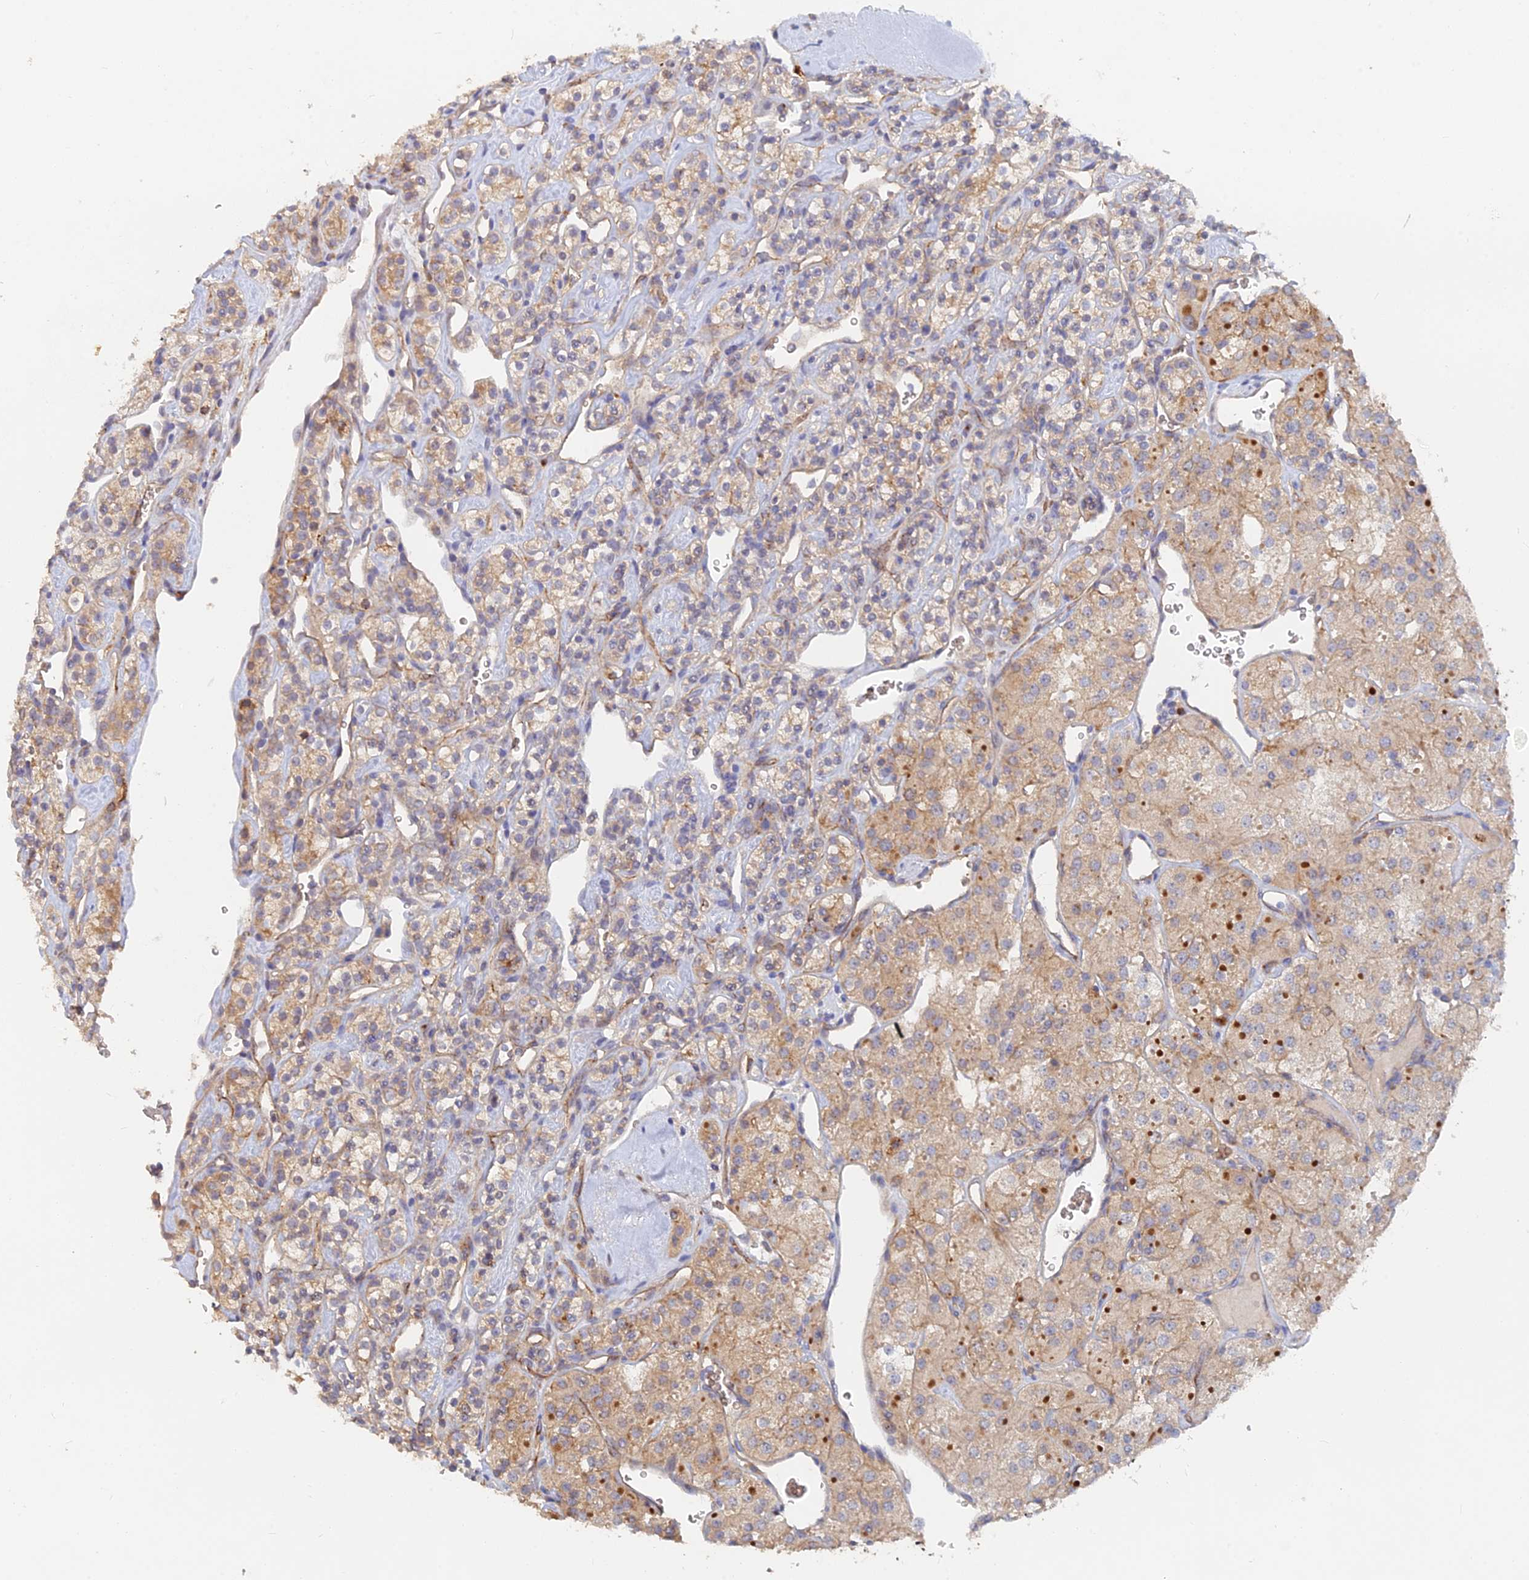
{"staining": {"intensity": "moderate", "quantity": "25%-75%", "location": "cytoplasmic/membranous"}, "tissue": "renal cancer", "cell_type": "Tumor cells", "image_type": "cancer", "snomed": [{"axis": "morphology", "description": "Adenocarcinoma, NOS"}, {"axis": "topography", "description": "Kidney"}], "caption": "A high-resolution photomicrograph shows immunohistochemistry (IHC) staining of renal adenocarcinoma, which displays moderate cytoplasmic/membranous expression in about 25%-75% of tumor cells.", "gene": "ARRDC1", "patient": {"sex": "male", "age": 77}}